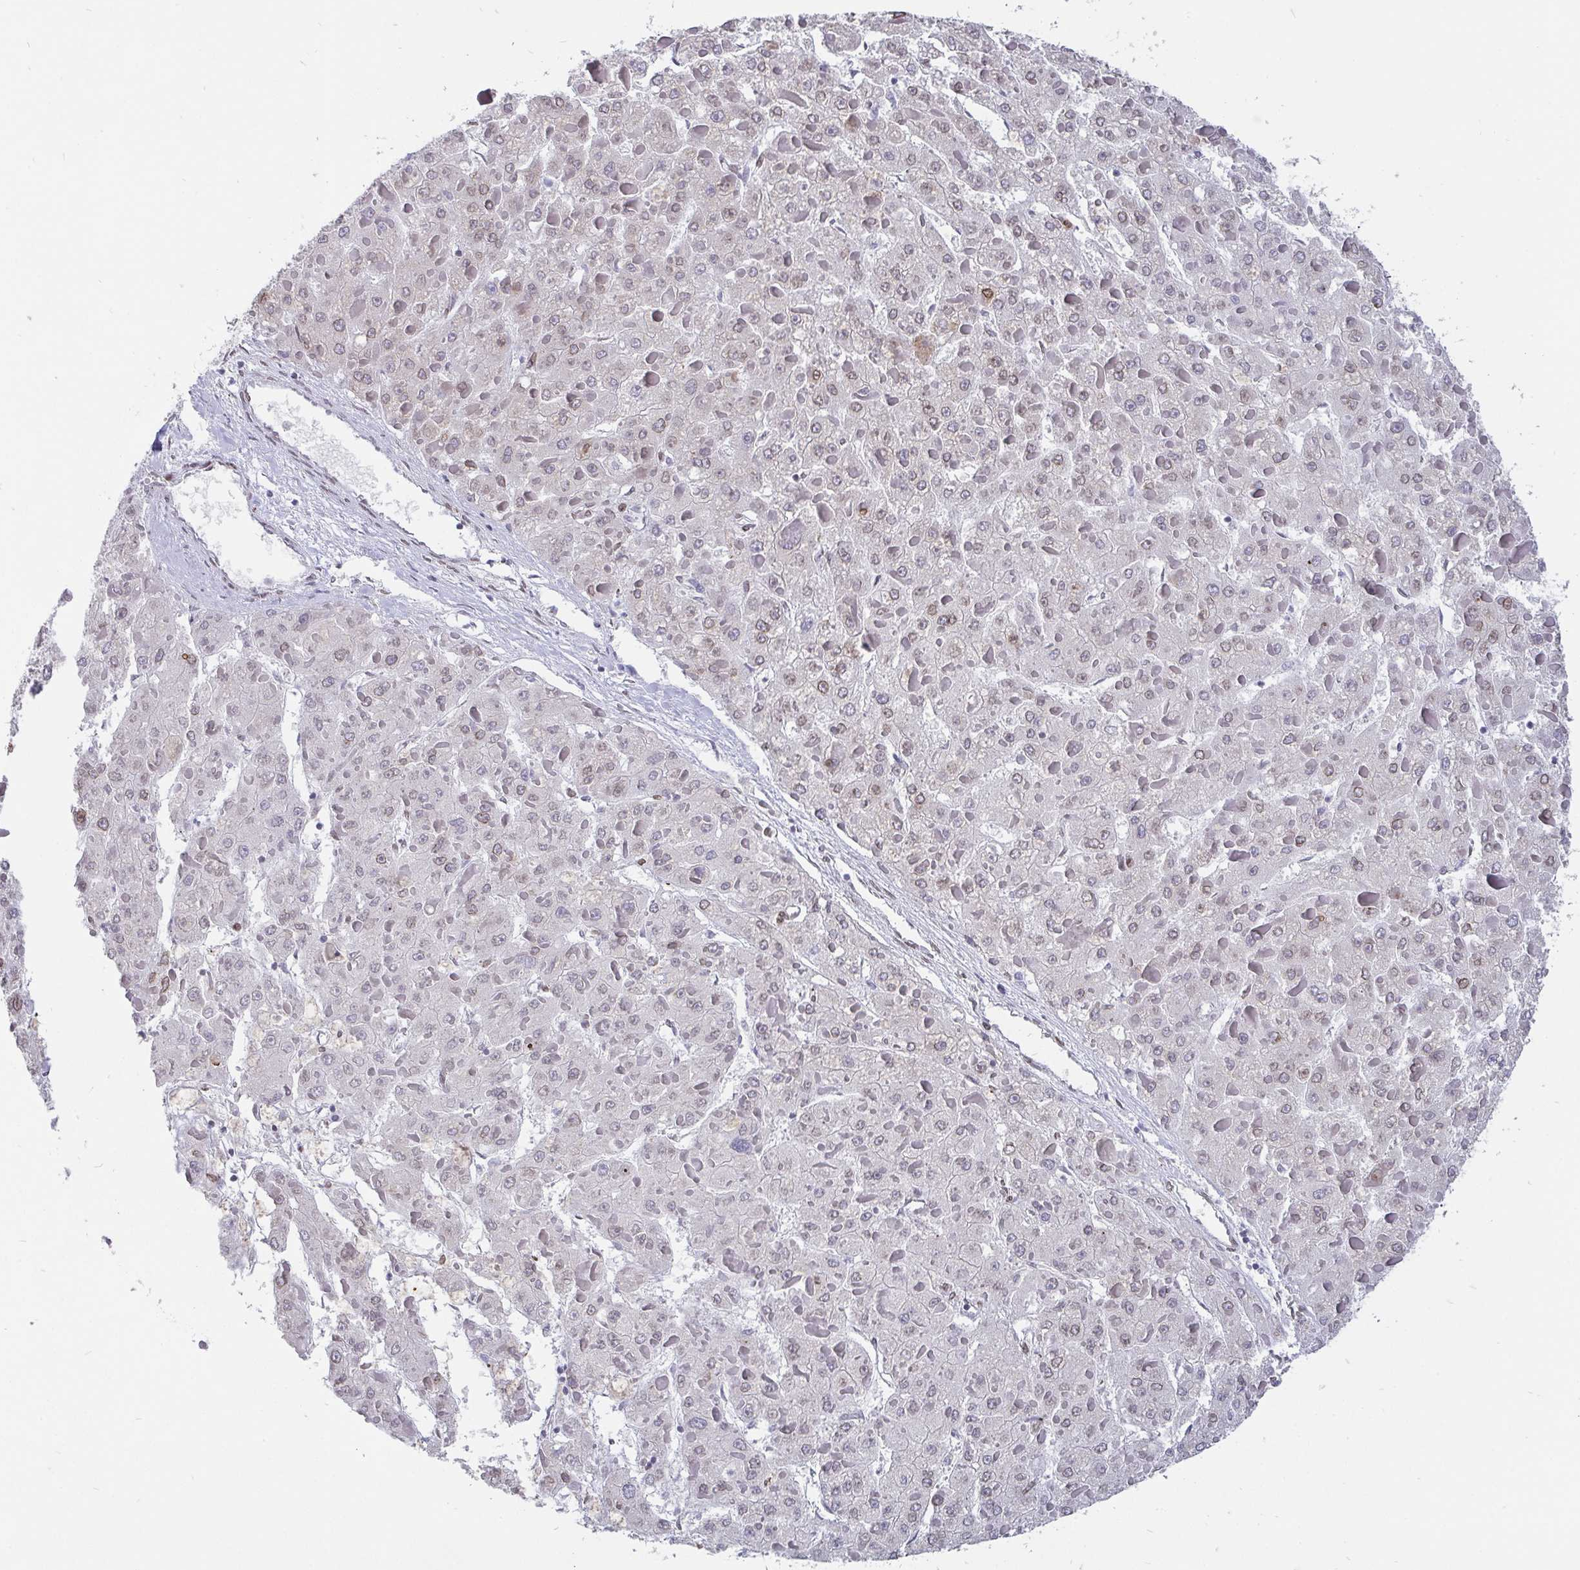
{"staining": {"intensity": "weak", "quantity": "<25%", "location": "cytoplasmic/membranous,nuclear"}, "tissue": "liver cancer", "cell_type": "Tumor cells", "image_type": "cancer", "snomed": [{"axis": "morphology", "description": "Carcinoma, Hepatocellular, NOS"}, {"axis": "topography", "description": "Liver"}], "caption": "High power microscopy photomicrograph of an immunohistochemistry photomicrograph of hepatocellular carcinoma (liver), revealing no significant expression in tumor cells. The staining is performed using DAB (3,3'-diaminobenzidine) brown chromogen with nuclei counter-stained in using hematoxylin.", "gene": "EMD", "patient": {"sex": "female", "age": 73}}